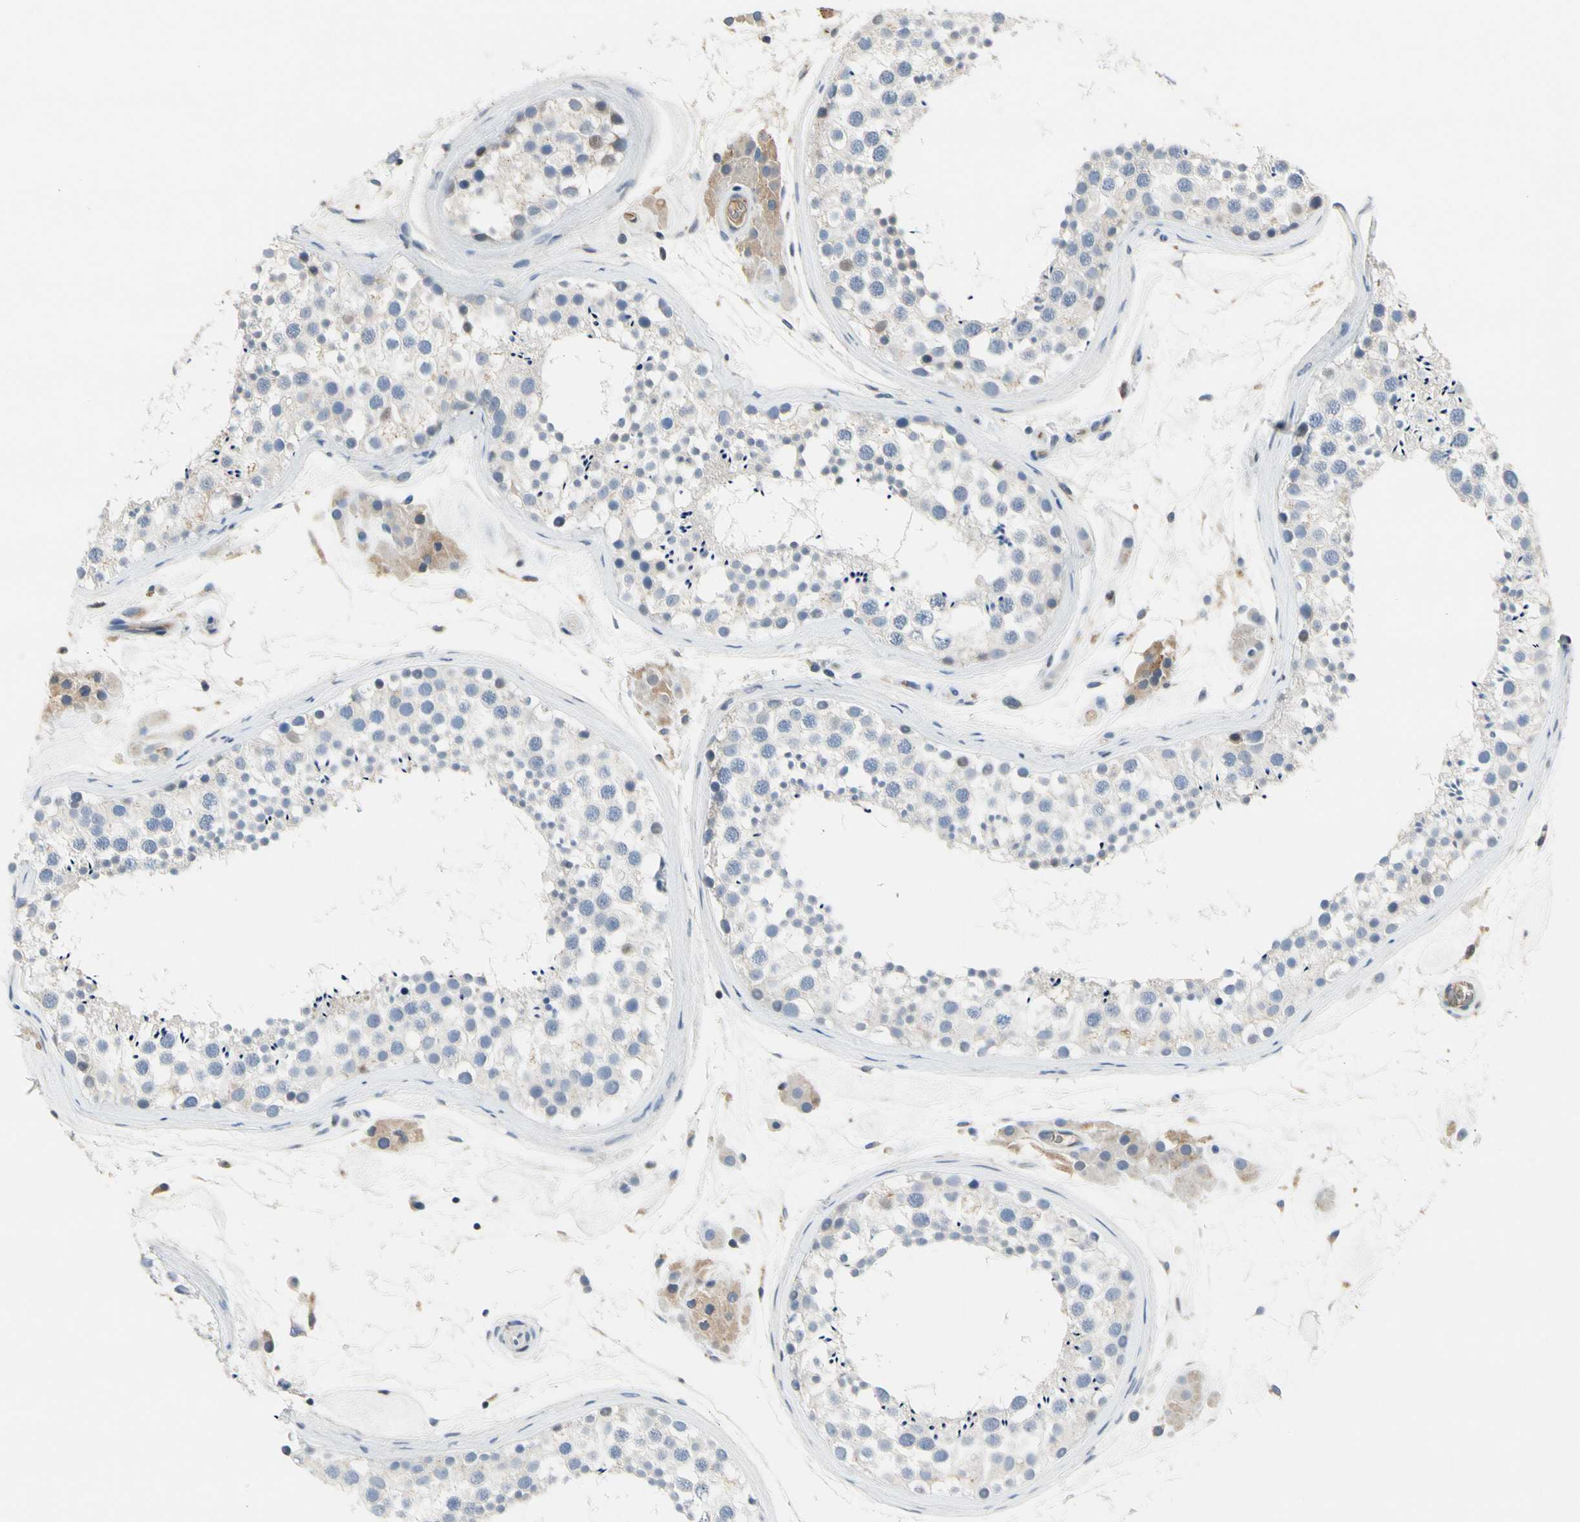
{"staining": {"intensity": "negative", "quantity": "none", "location": "none"}, "tissue": "testis", "cell_type": "Cells in seminiferous ducts", "image_type": "normal", "snomed": [{"axis": "morphology", "description": "Normal tissue, NOS"}, {"axis": "topography", "description": "Testis"}], "caption": "Cells in seminiferous ducts are negative for brown protein staining in normal testis. (IHC, brightfield microscopy, high magnification).", "gene": "ECRG4", "patient": {"sex": "male", "age": 46}}